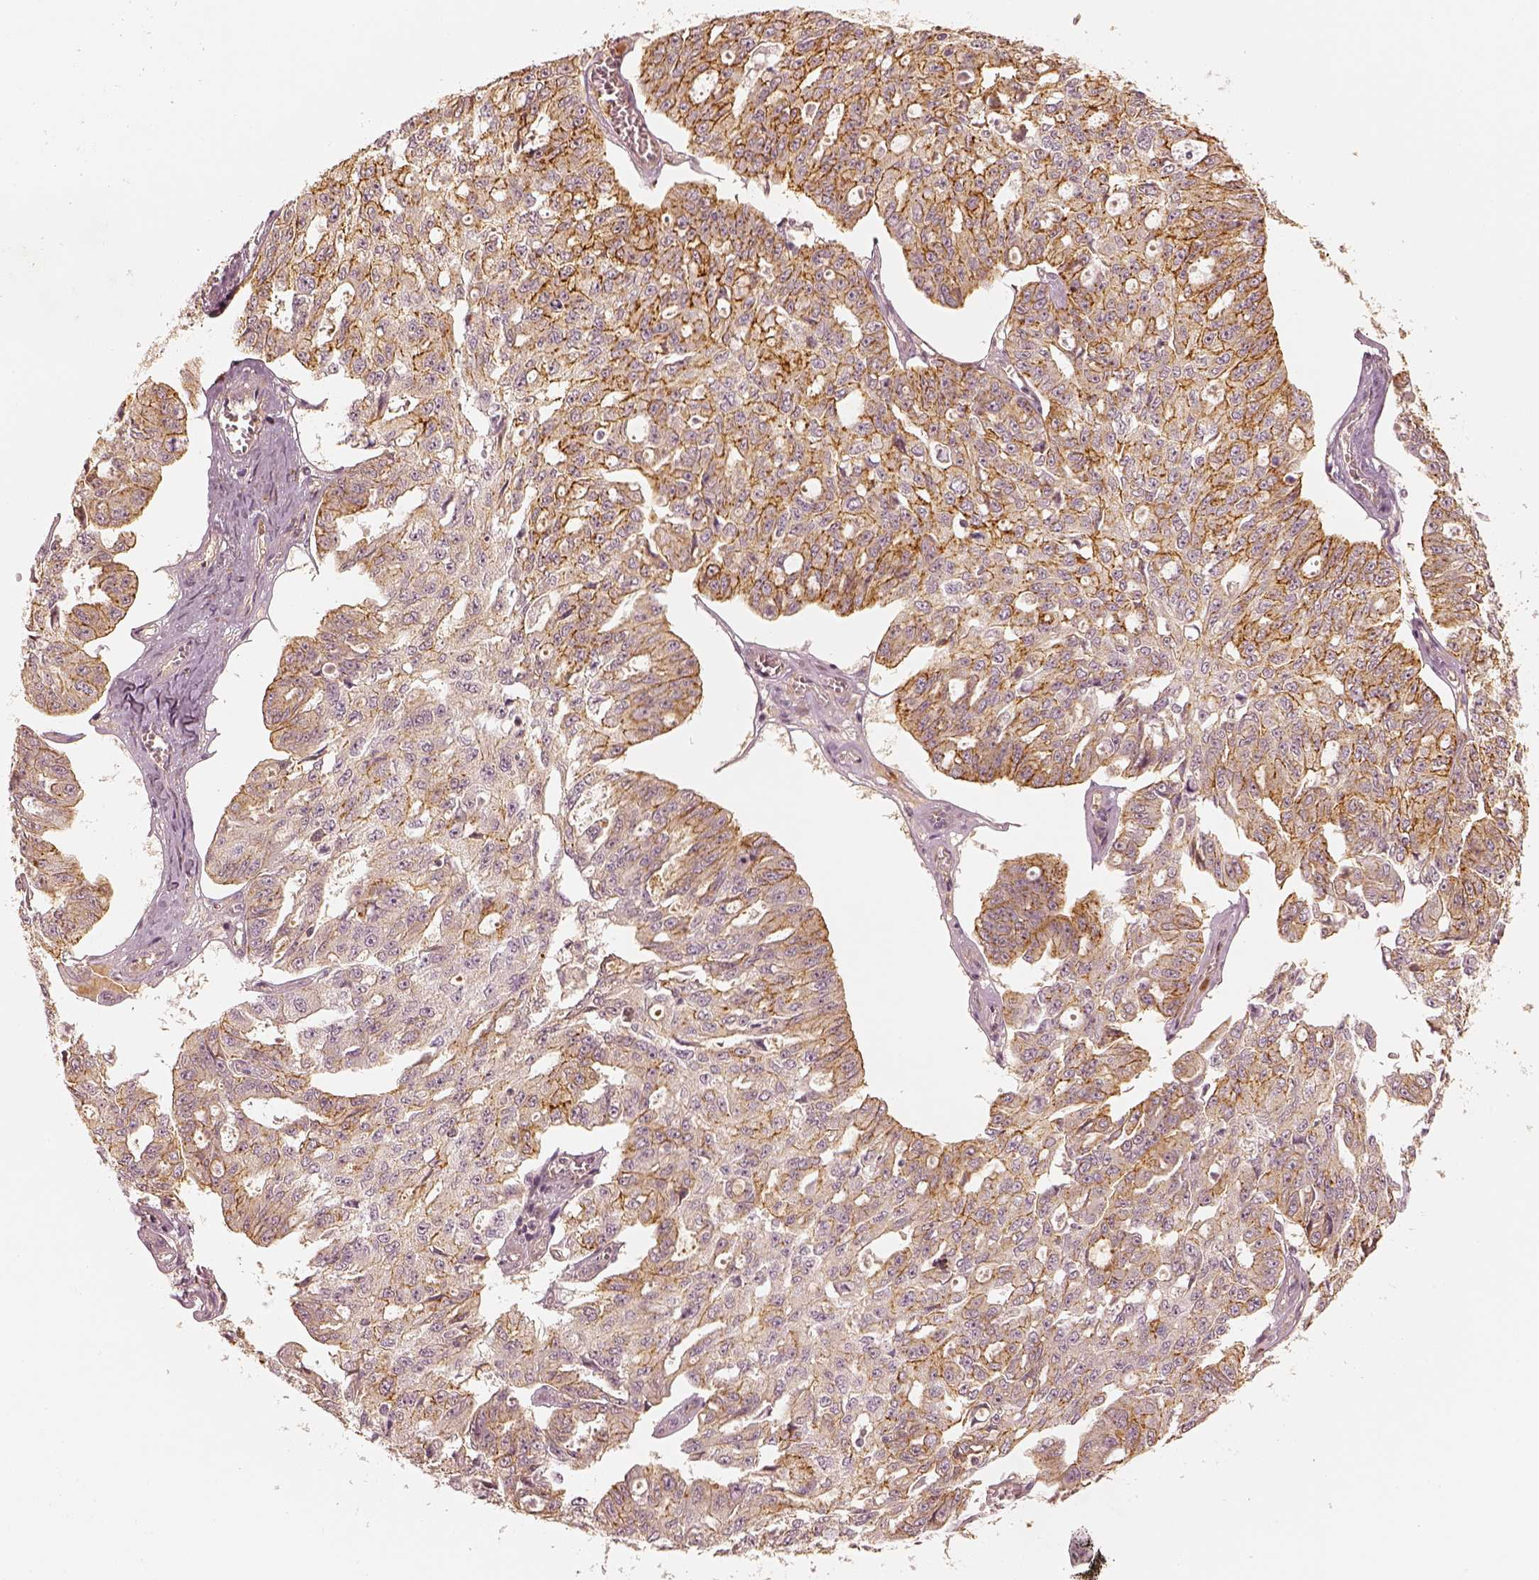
{"staining": {"intensity": "strong", "quantity": "25%-75%", "location": "cytoplasmic/membranous"}, "tissue": "ovarian cancer", "cell_type": "Tumor cells", "image_type": "cancer", "snomed": [{"axis": "morphology", "description": "Carcinoma, endometroid"}, {"axis": "topography", "description": "Ovary"}], "caption": "About 25%-75% of tumor cells in ovarian cancer display strong cytoplasmic/membranous protein positivity as visualized by brown immunohistochemical staining.", "gene": "GORASP2", "patient": {"sex": "female", "age": 65}}